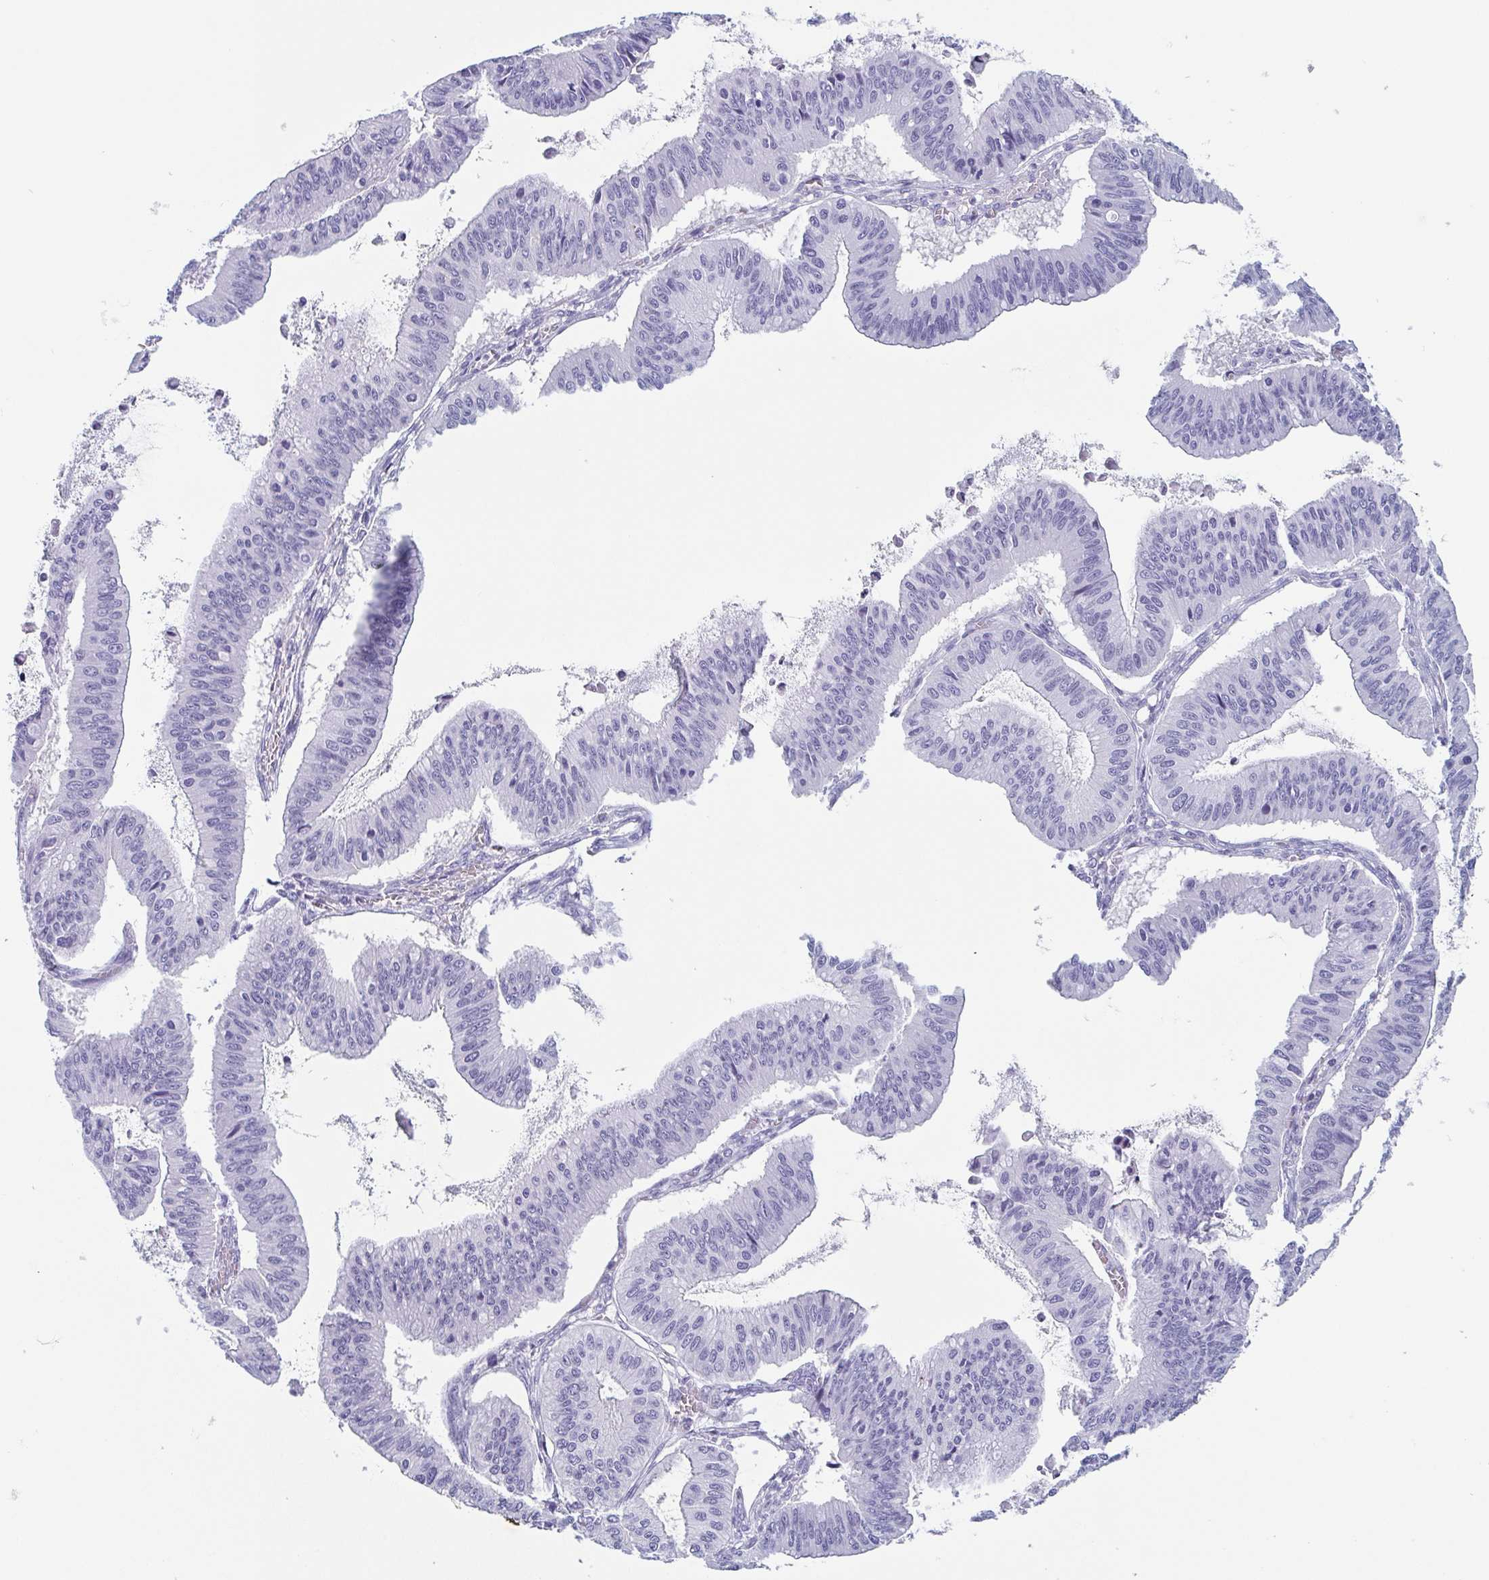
{"staining": {"intensity": "negative", "quantity": "none", "location": "none"}, "tissue": "ovarian cancer", "cell_type": "Tumor cells", "image_type": "cancer", "snomed": [{"axis": "morphology", "description": "Cystadenocarcinoma, mucinous, NOS"}, {"axis": "topography", "description": "Ovary"}], "caption": "A high-resolution micrograph shows immunohistochemistry staining of ovarian mucinous cystadenocarcinoma, which shows no significant staining in tumor cells.", "gene": "TAGLN3", "patient": {"sex": "female", "age": 72}}